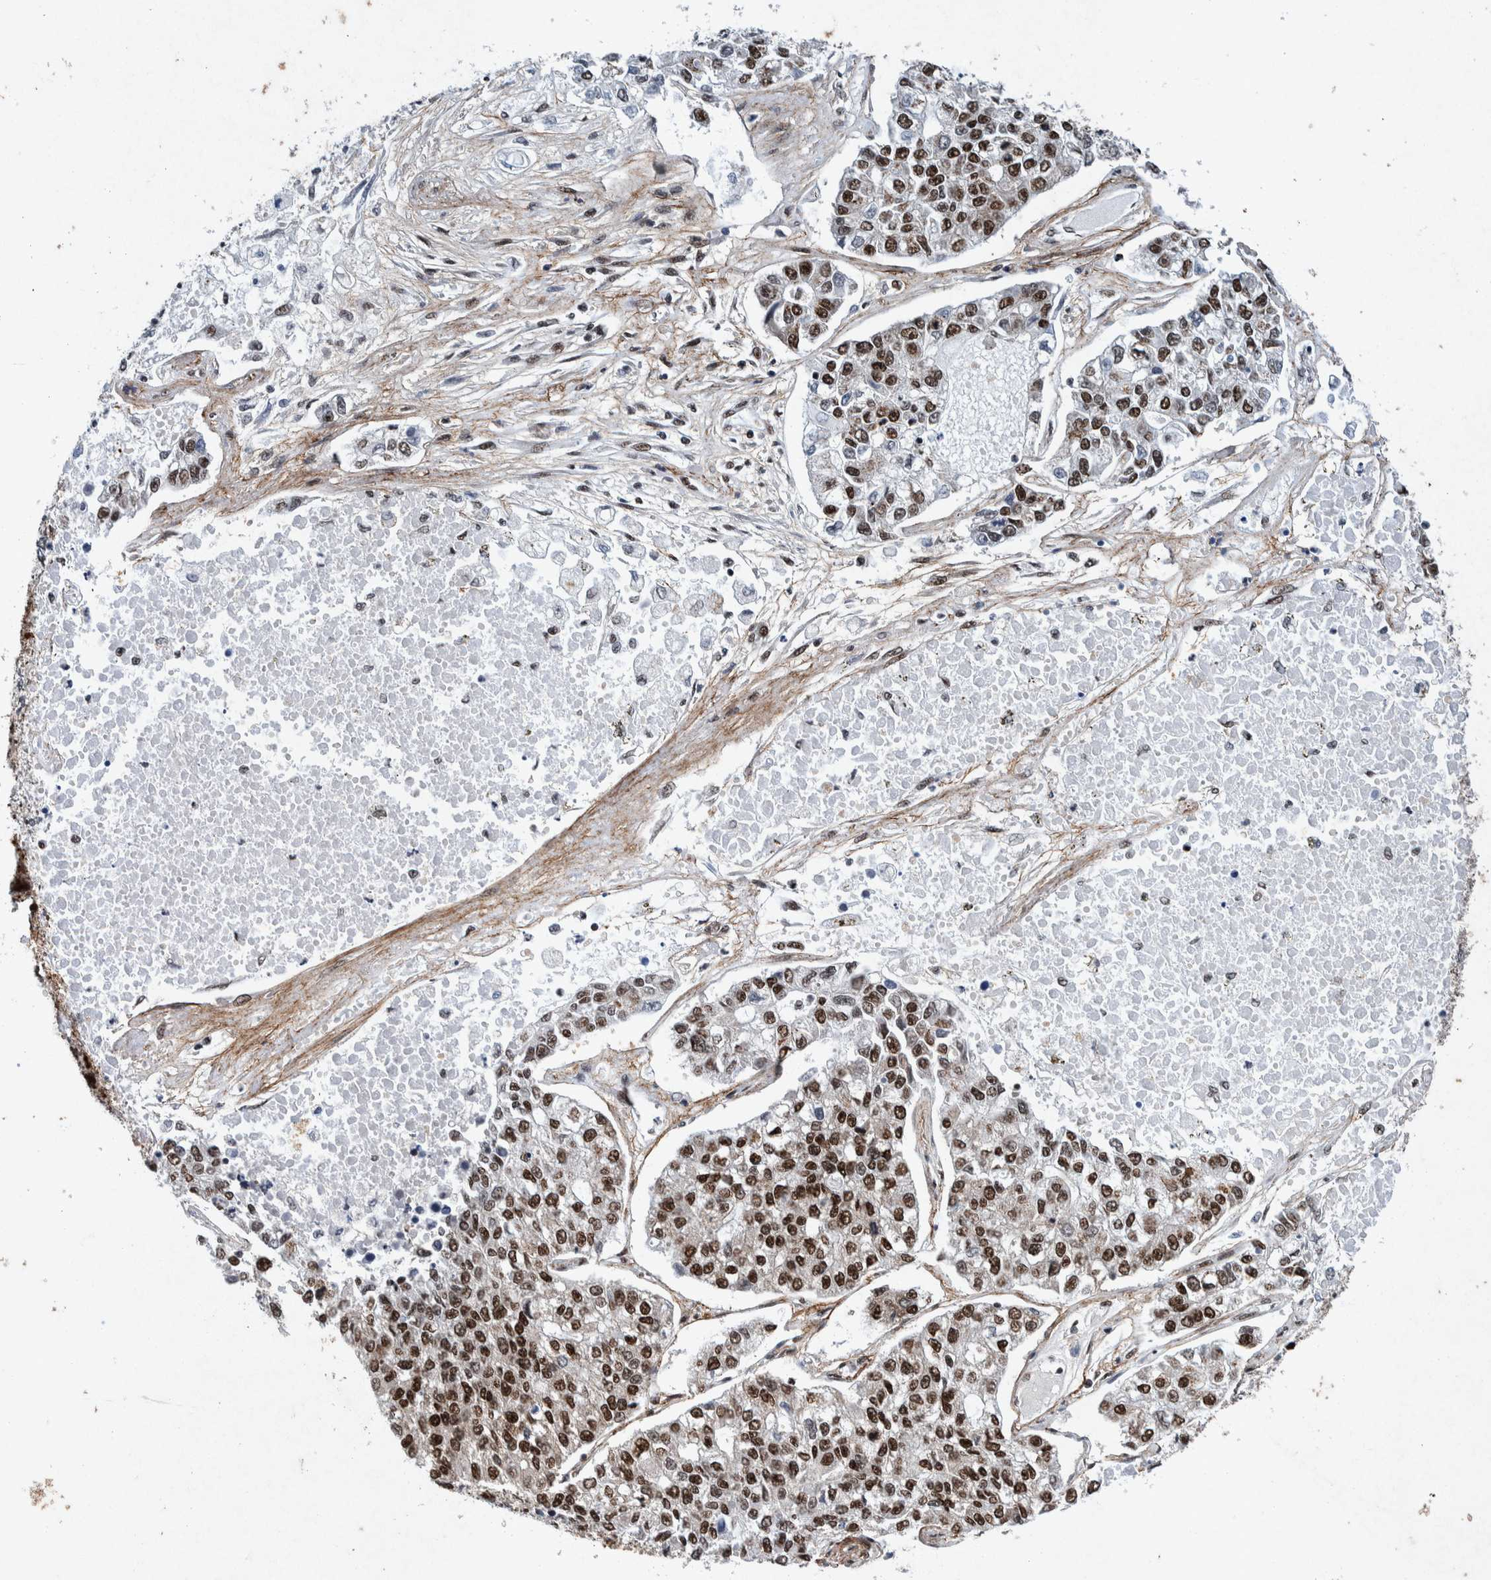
{"staining": {"intensity": "strong", "quantity": ">75%", "location": "nuclear"}, "tissue": "lung cancer", "cell_type": "Tumor cells", "image_type": "cancer", "snomed": [{"axis": "morphology", "description": "Adenocarcinoma, NOS"}, {"axis": "topography", "description": "Lung"}], "caption": "Lung cancer stained for a protein exhibits strong nuclear positivity in tumor cells.", "gene": "TAF10", "patient": {"sex": "male", "age": 49}}